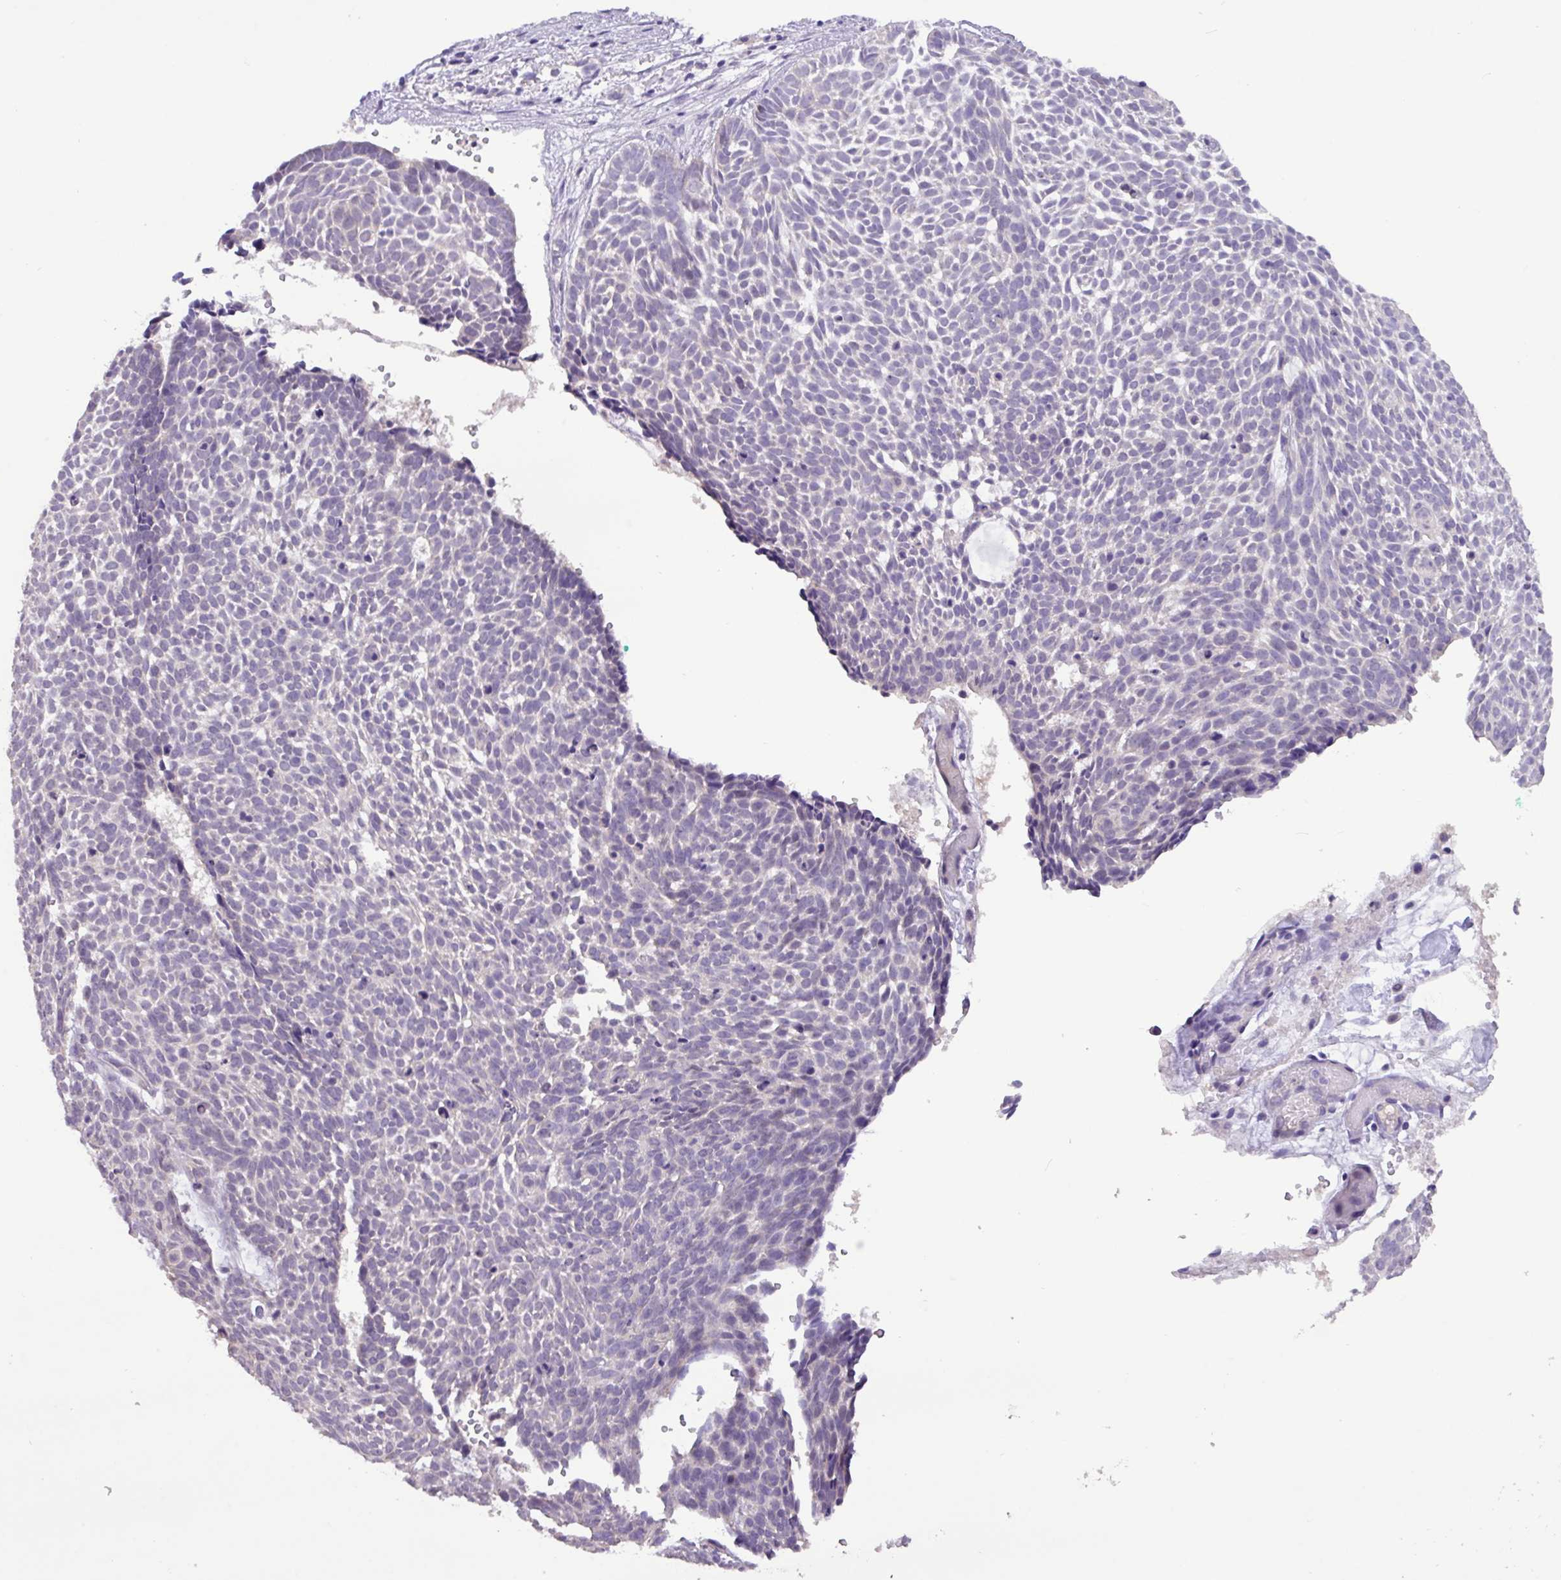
{"staining": {"intensity": "negative", "quantity": "none", "location": "none"}, "tissue": "skin cancer", "cell_type": "Tumor cells", "image_type": "cancer", "snomed": [{"axis": "morphology", "description": "Basal cell carcinoma"}, {"axis": "topography", "description": "Skin"}], "caption": "This is a micrograph of IHC staining of skin cancer (basal cell carcinoma), which shows no expression in tumor cells. Nuclei are stained in blue.", "gene": "PAX8", "patient": {"sex": "male", "age": 61}}